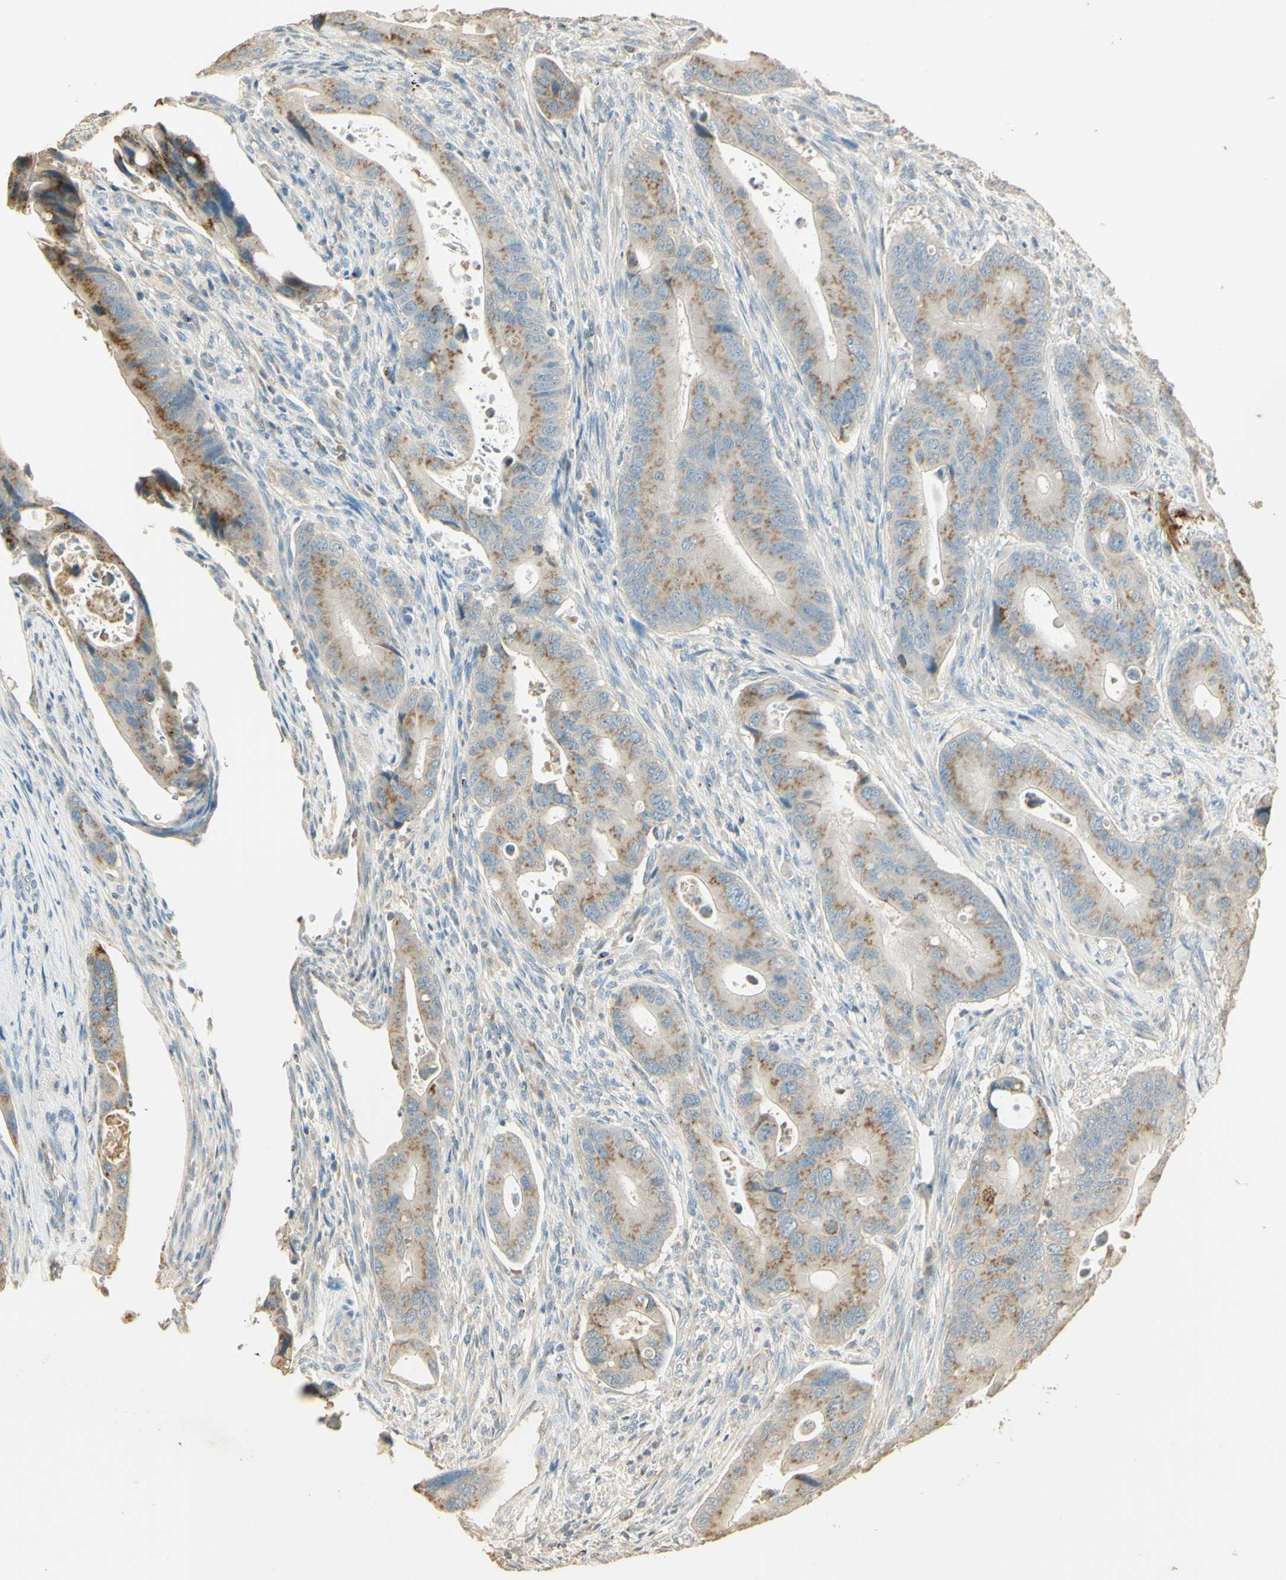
{"staining": {"intensity": "weak", "quantity": ">75%", "location": "cytoplasmic/membranous"}, "tissue": "colorectal cancer", "cell_type": "Tumor cells", "image_type": "cancer", "snomed": [{"axis": "morphology", "description": "Adenocarcinoma, NOS"}, {"axis": "topography", "description": "Rectum"}], "caption": "Protein expression by immunohistochemistry shows weak cytoplasmic/membranous staining in about >75% of tumor cells in colorectal cancer. (IHC, brightfield microscopy, high magnification).", "gene": "UXS1", "patient": {"sex": "female", "age": 57}}